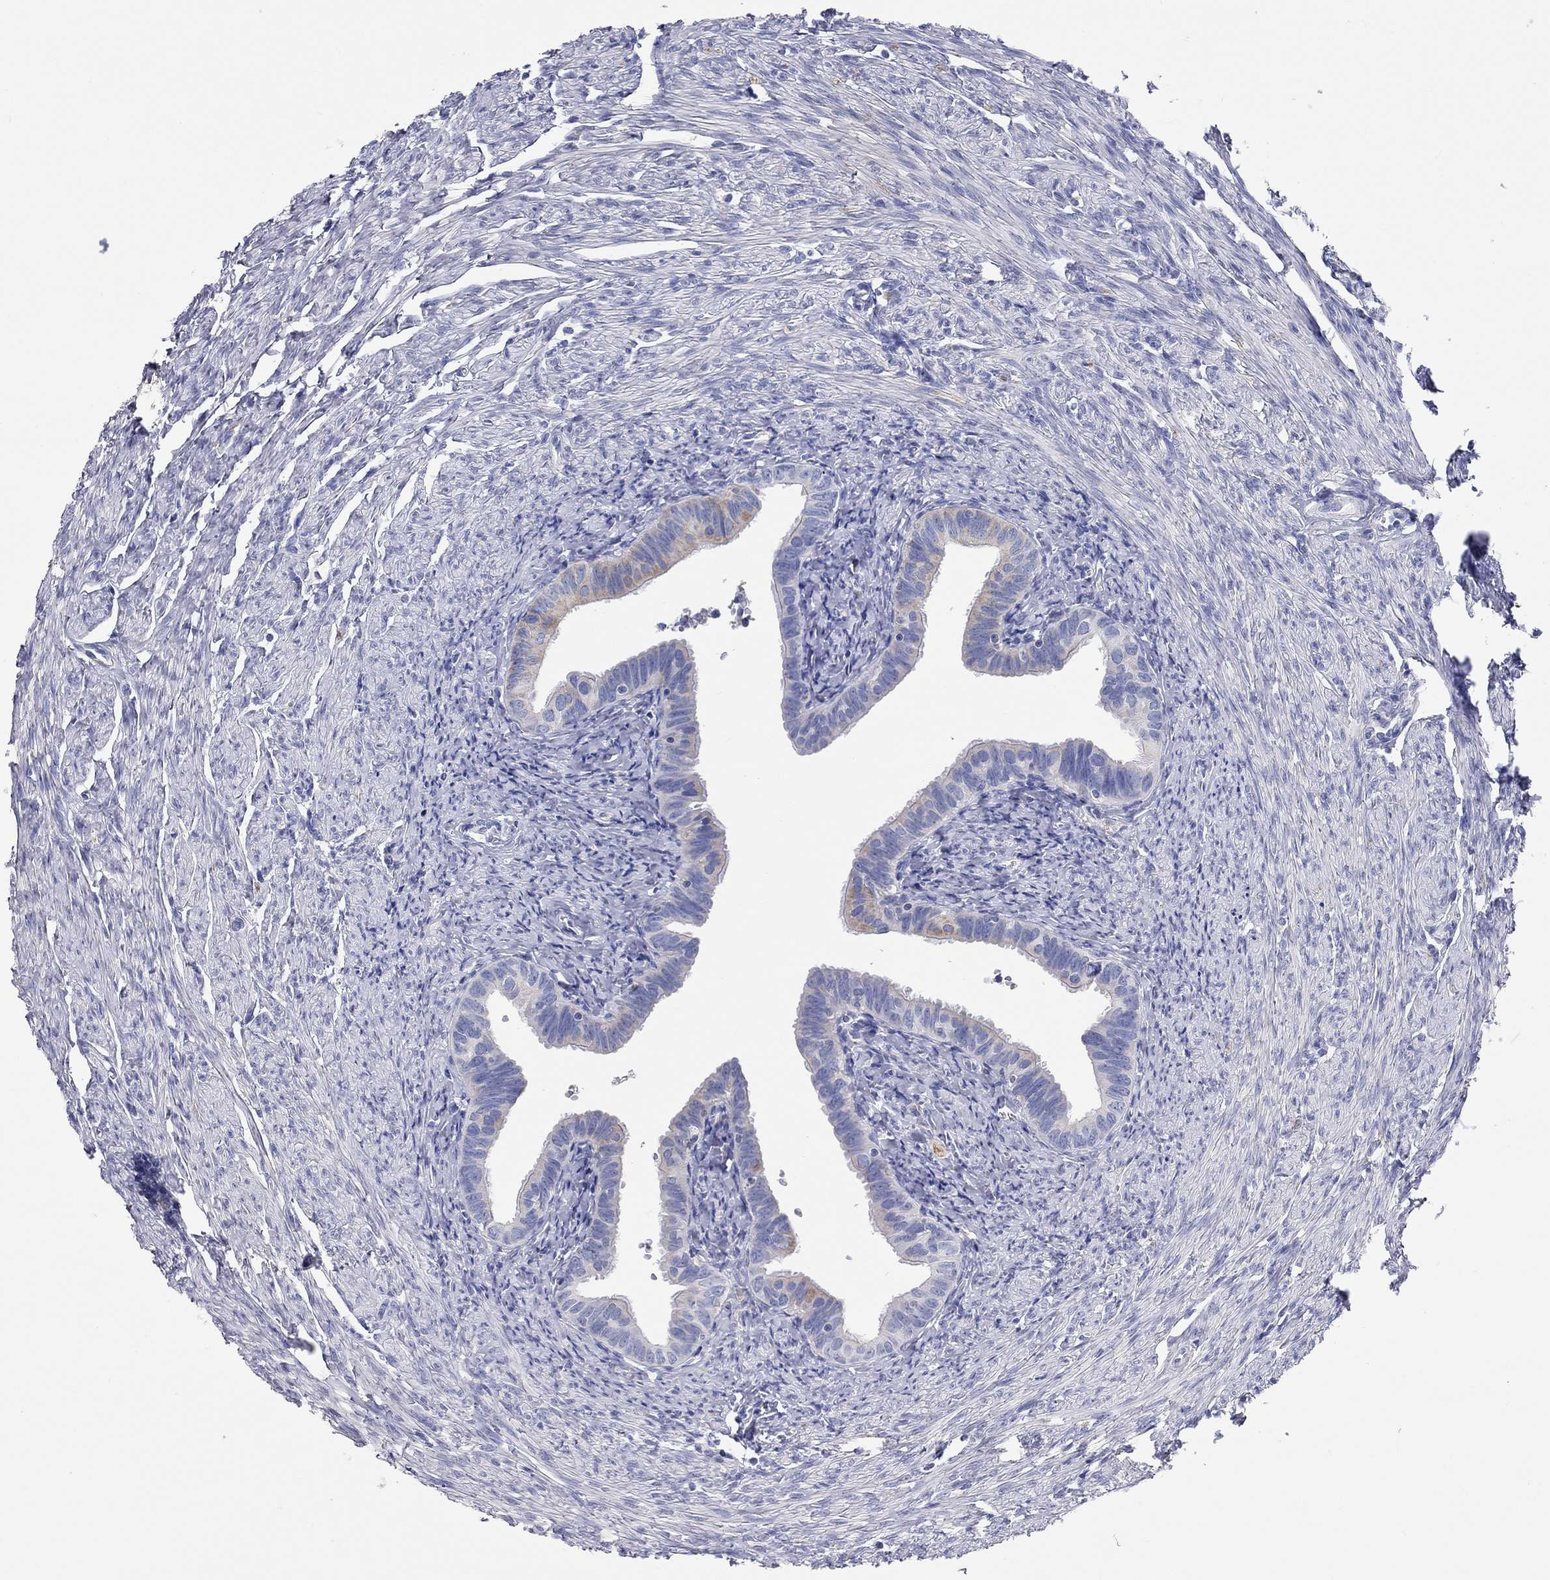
{"staining": {"intensity": "weak", "quantity": "<25%", "location": "cytoplasmic/membranous"}, "tissue": "fallopian tube", "cell_type": "Glandular cells", "image_type": "normal", "snomed": [{"axis": "morphology", "description": "Normal tissue, NOS"}, {"axis": "topography", "description": "Fallopian tube"}, {"axis": "topography", "description": "Ovary"}], "caption": "This is an immunohistochemistry (IHC) histopathology image of unremarkable fallopian tube. There is no positivity in glandular cells.", "gene": "RCAN1", "patient": {"sex": "female", "age": 57}}